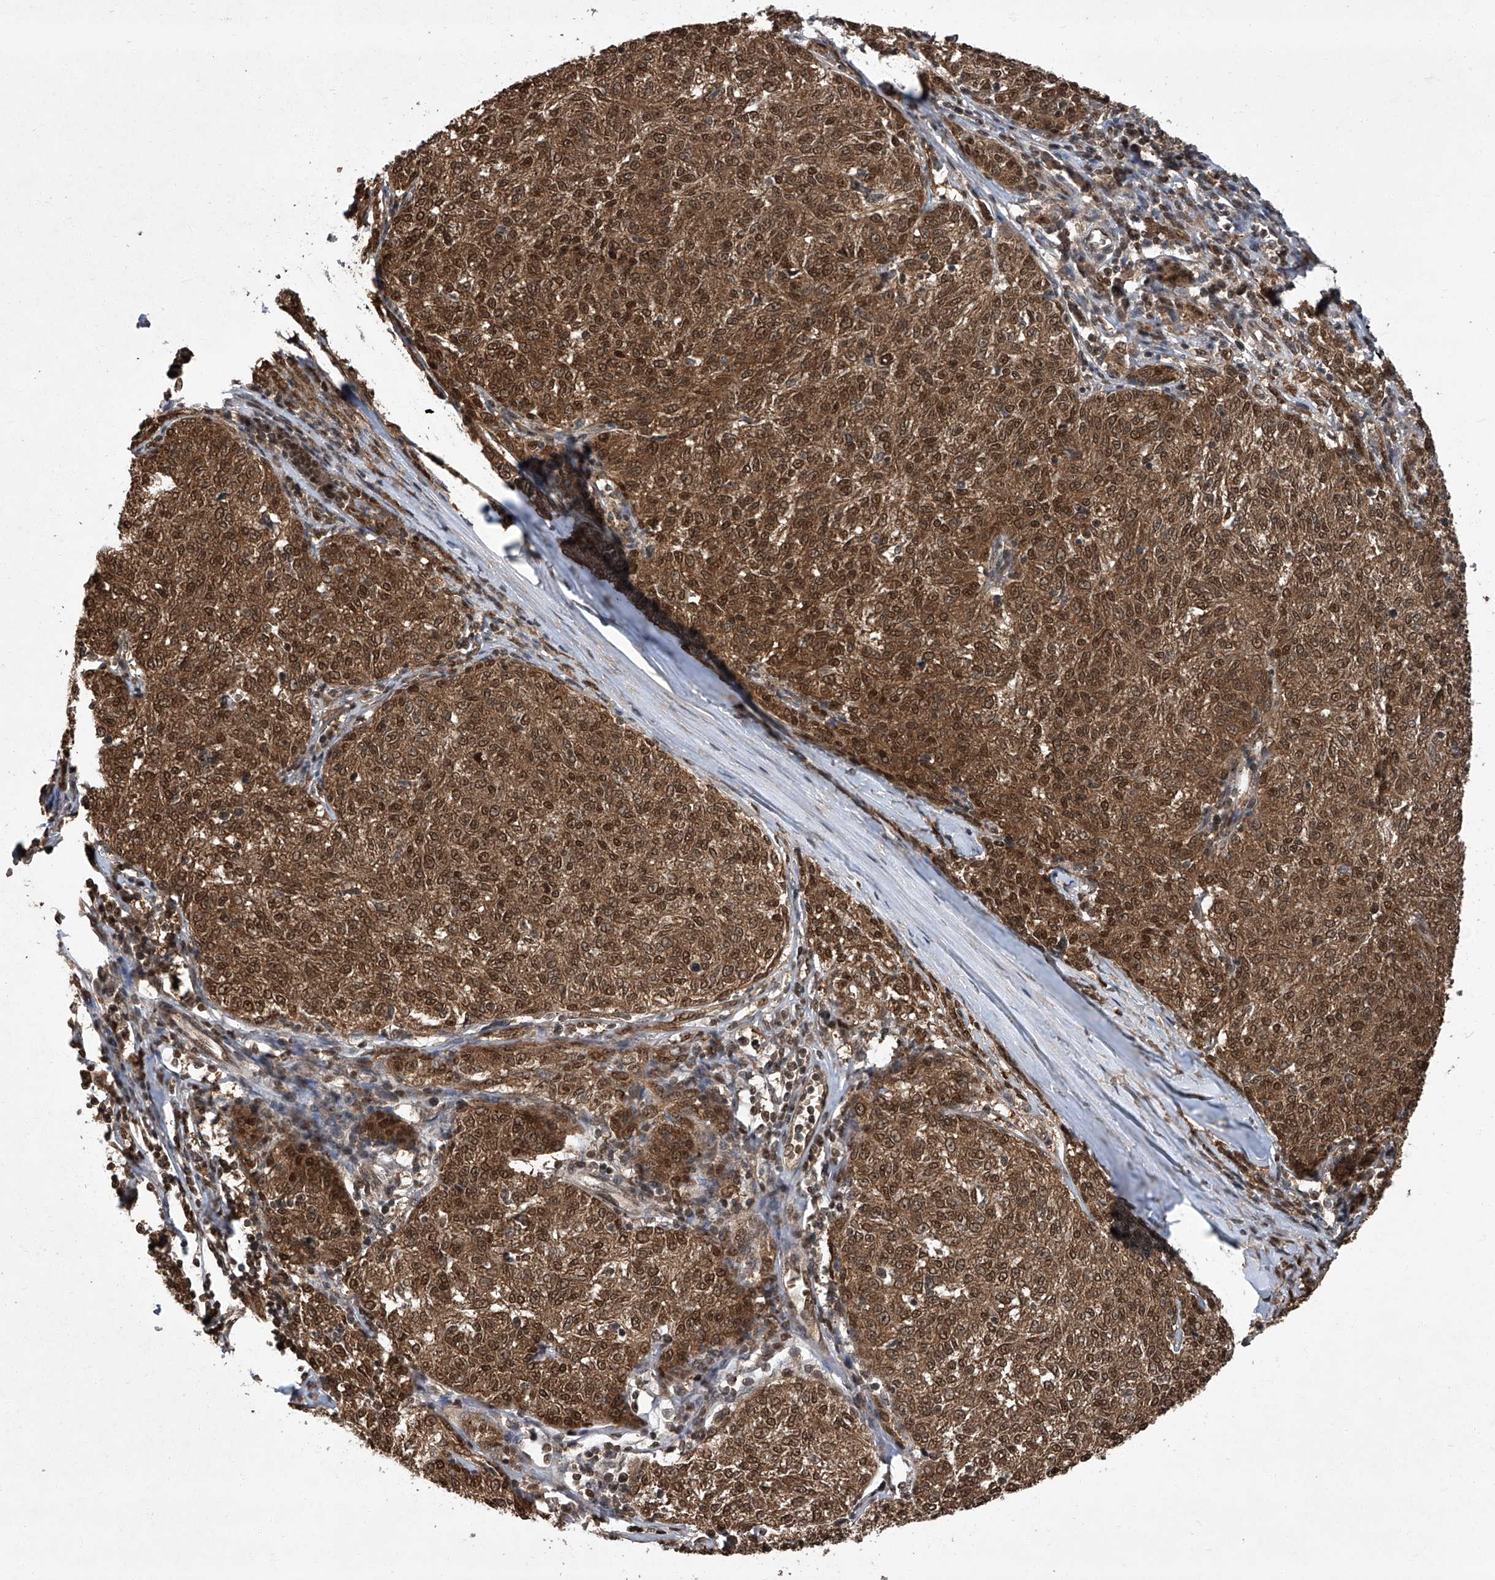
{"staining": {"intensity": "strong", "quantity": ">75%", "location": "cytoplasmic/membranous,nuclear"}, "tissue": "melanoma", "cell_type": "Tumor cells", "image_type": "cancer", "snomed": [{"axis": "morphology", "description": "Malignant melanoma, NOS"}, {"axis": "topography", "description": "Skin"}], "caption": "A brown stain highlights strong cytoplasmic/membranous and nuclear positivity of a protein in human melanoma tumor cells.", "gene": "TSNAX", "patient": {"sex": "female", "age": 72}}